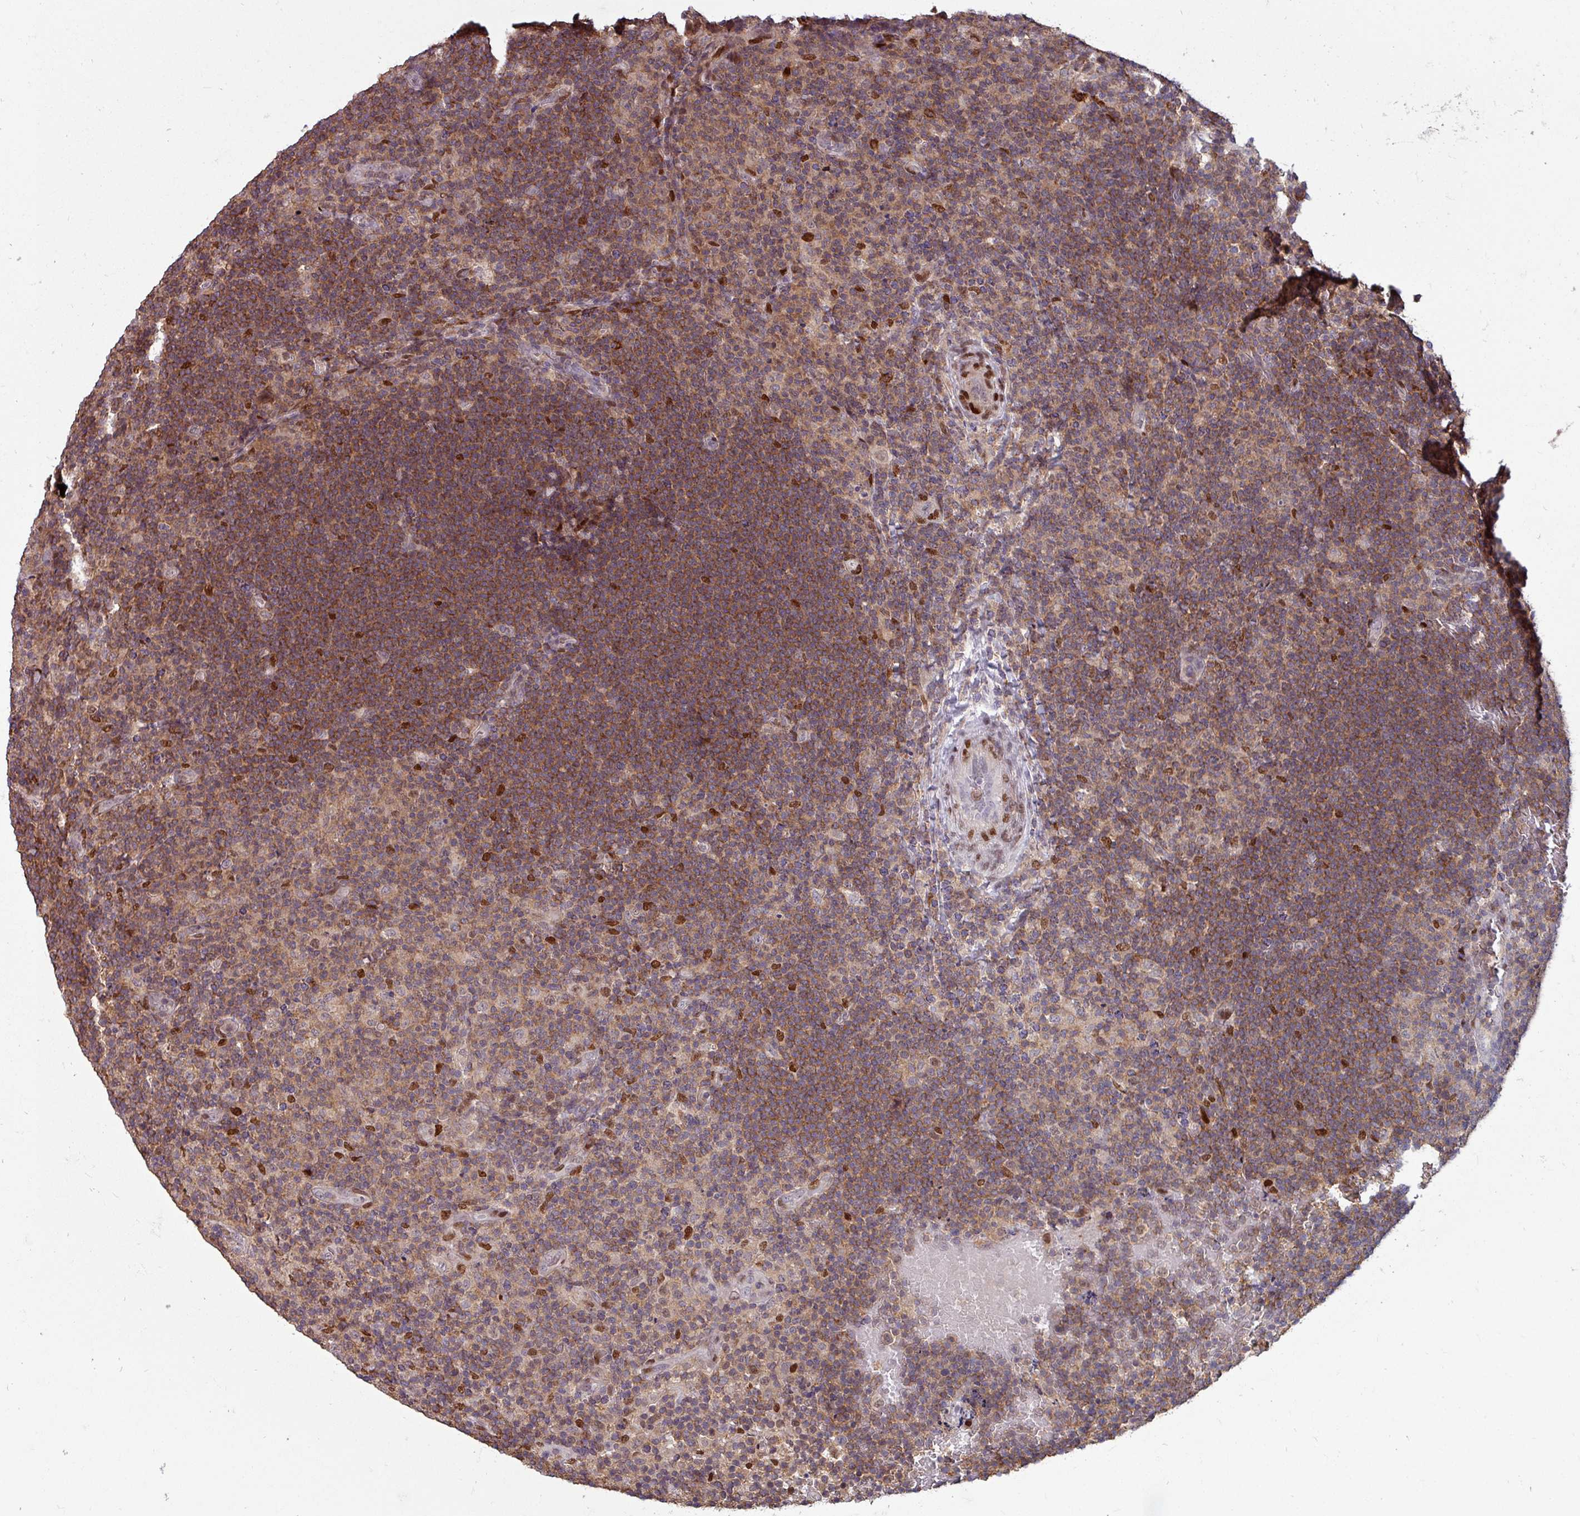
{"staining": {"intensity": "negative", "quantity": "none", "location": "none"}, "tissue": "lymphoma", "cell_type": "Tumor cells", "image_type": "cancer", "snomed": [{"axis": "morphology", "description": "Hodgkin's disease, NOS"}, {"axis": "topography", "description": "Lymph node"}], "caption": "Immunohistochemistry (IHC) micrograph of lymphoma stained for a protein (brown), which displays no staining in tumor cells.", "gene": "PRRX1", "patient": {"sex": "female", "age": 57}}